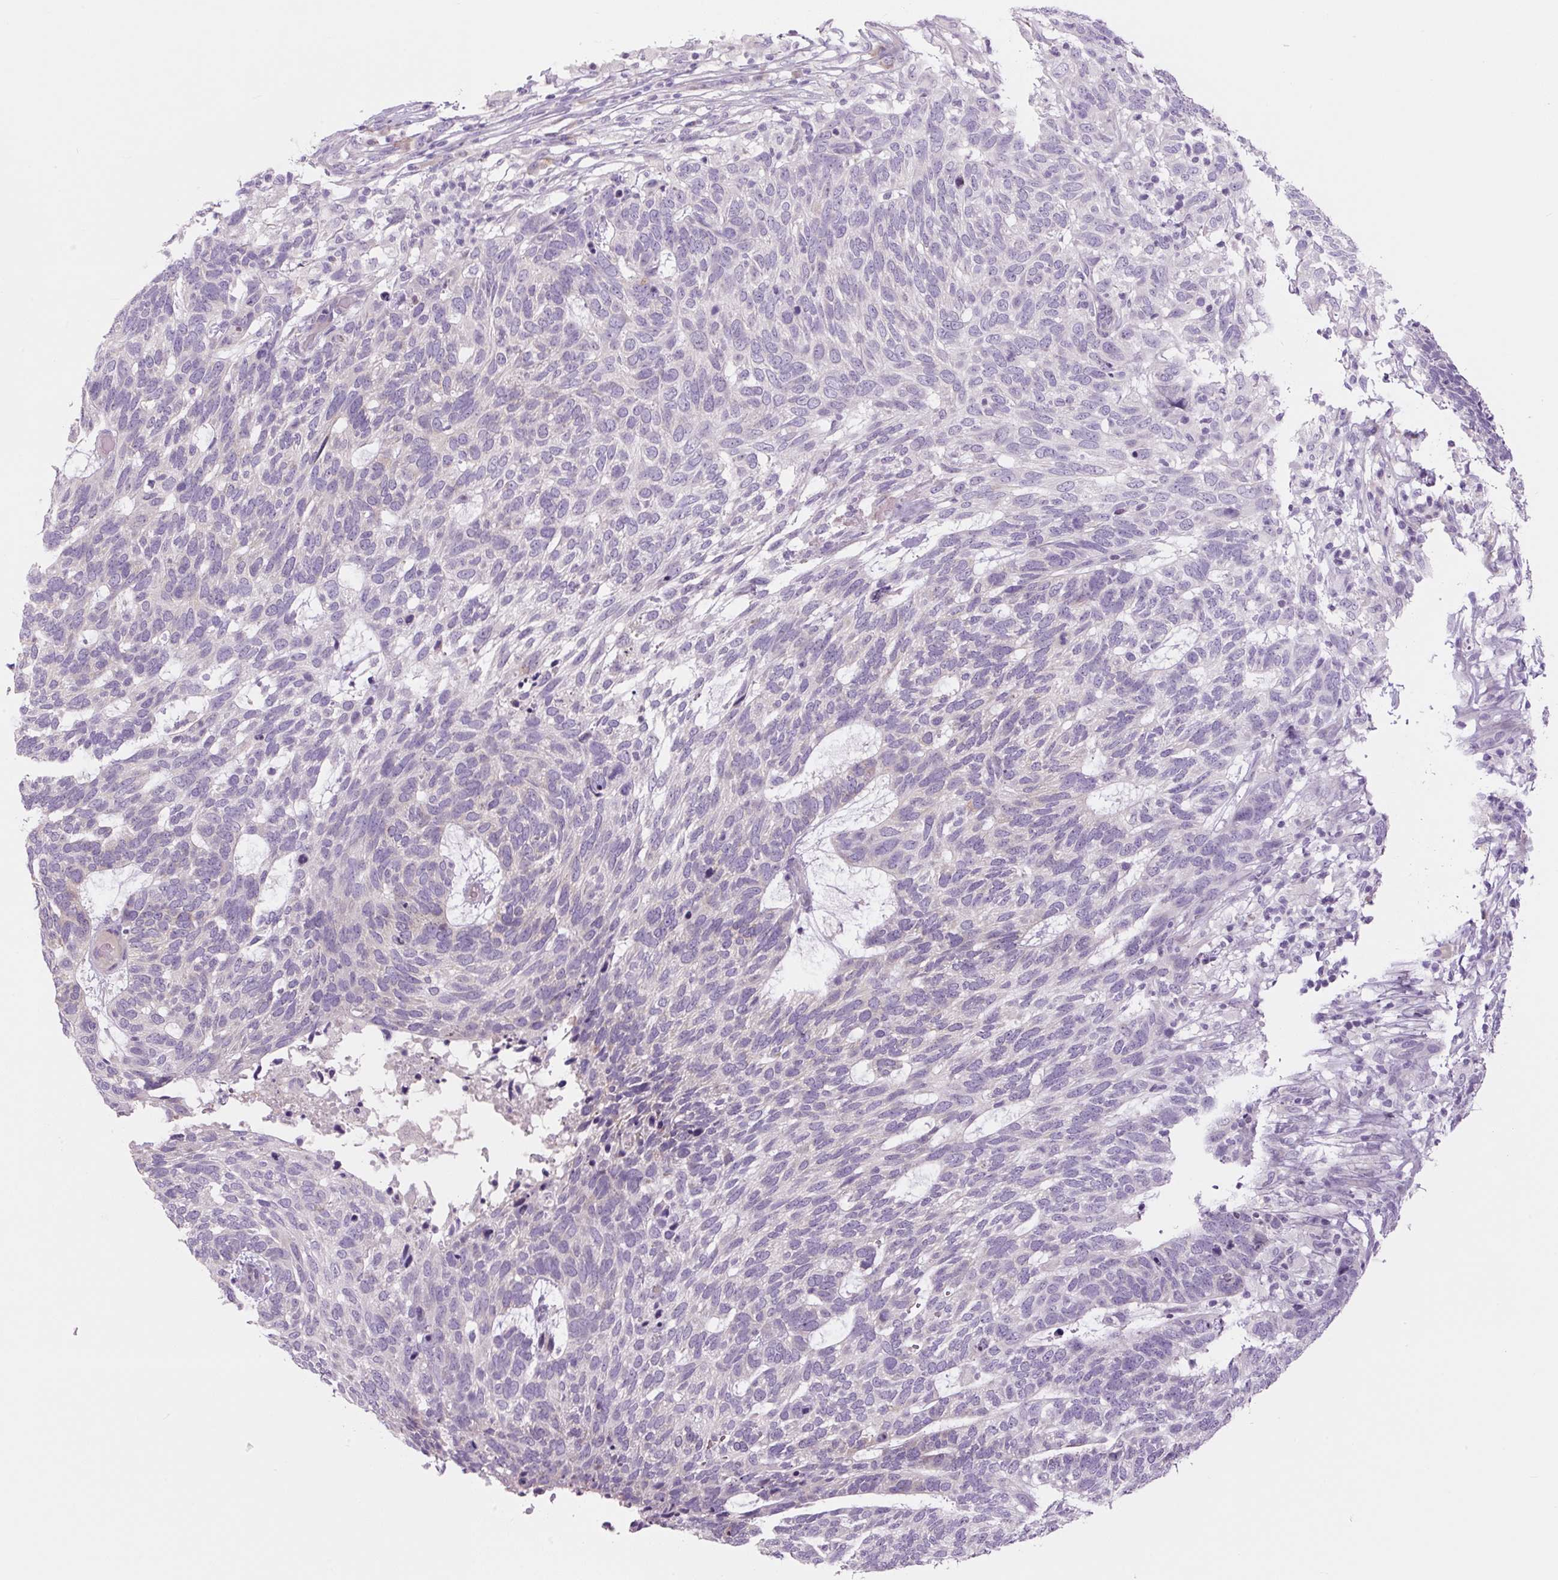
{"staining": {"intensity": "negative", "quantity": "none", "location": "none"}, "tissue": "skin cancer", "cell_type": "Tumor cells", "image_type": "cancer", "snomed": [{"axis": "morphology", "description": "Basal cell carcinoma"}, {"axis": "topography", "description": "Skin"}], "caption": "The photomicrograph exhibits no staining of tumor cells in basal cell carcinoma (skin).", "gene": "TMEM100", "patient": {"sex": "female", "age": 65}}